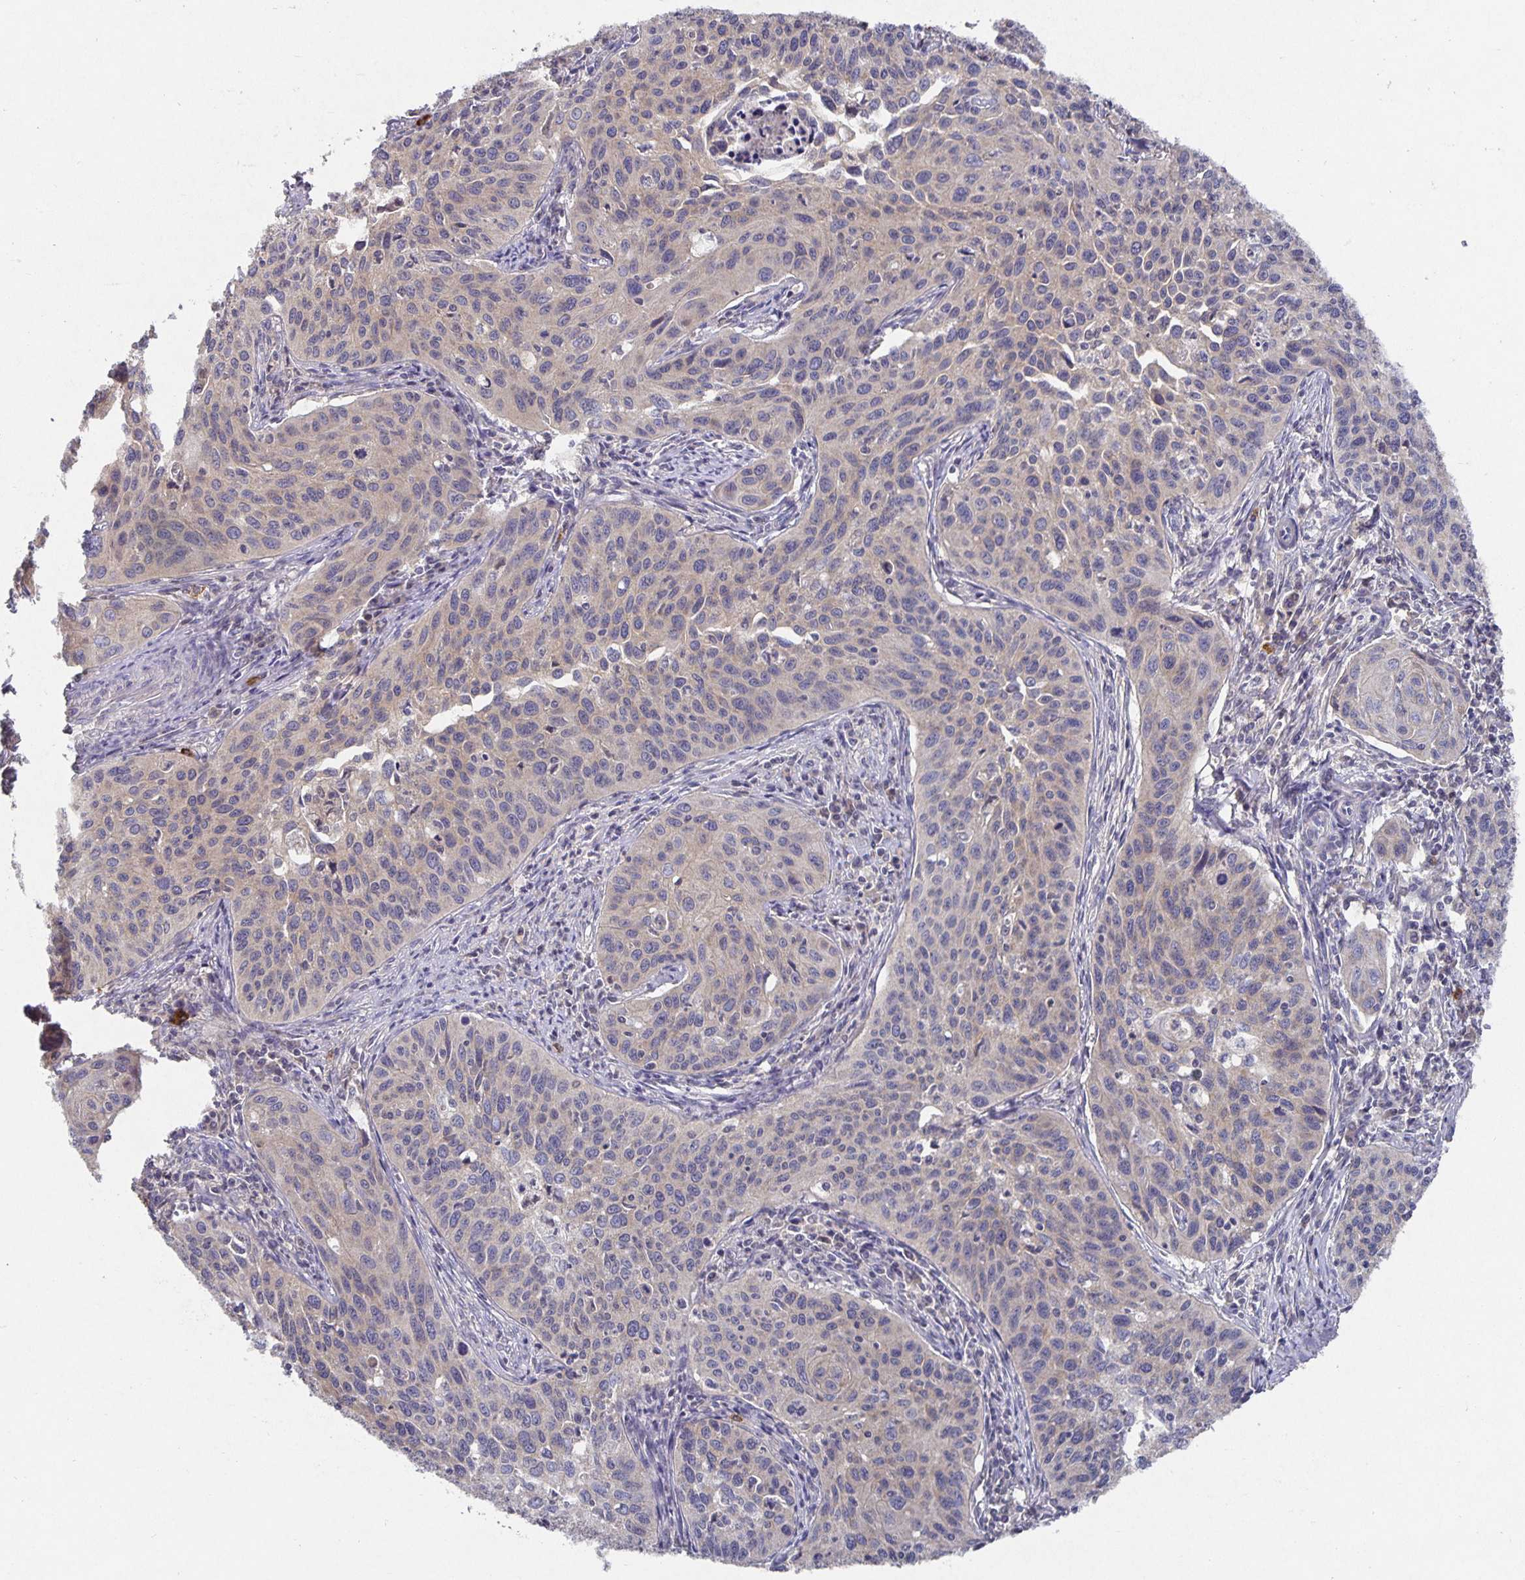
{"staining": {"intensity": "negative", "quantity": "none", "location": "none"}, "tissue": "cervical cancer", "cell_type": "Tumor cells", "image_type": "cancer", "snomed": [{"axis": "morphology", "description": "Squamous cell carcinoma, NOS"}, {"axis": "topography", "description": "Cervix"}], "caption": "Tumor cells show no significant expression in cervical squamous cell carcinoma. (Stains: DAB immunohistochemistry with hematoxylin counter stain, Microscopy: brightfield microscopy at high magnification).", "gene": "HEPN1", "patient": {"sex": "female", "age": 31}}